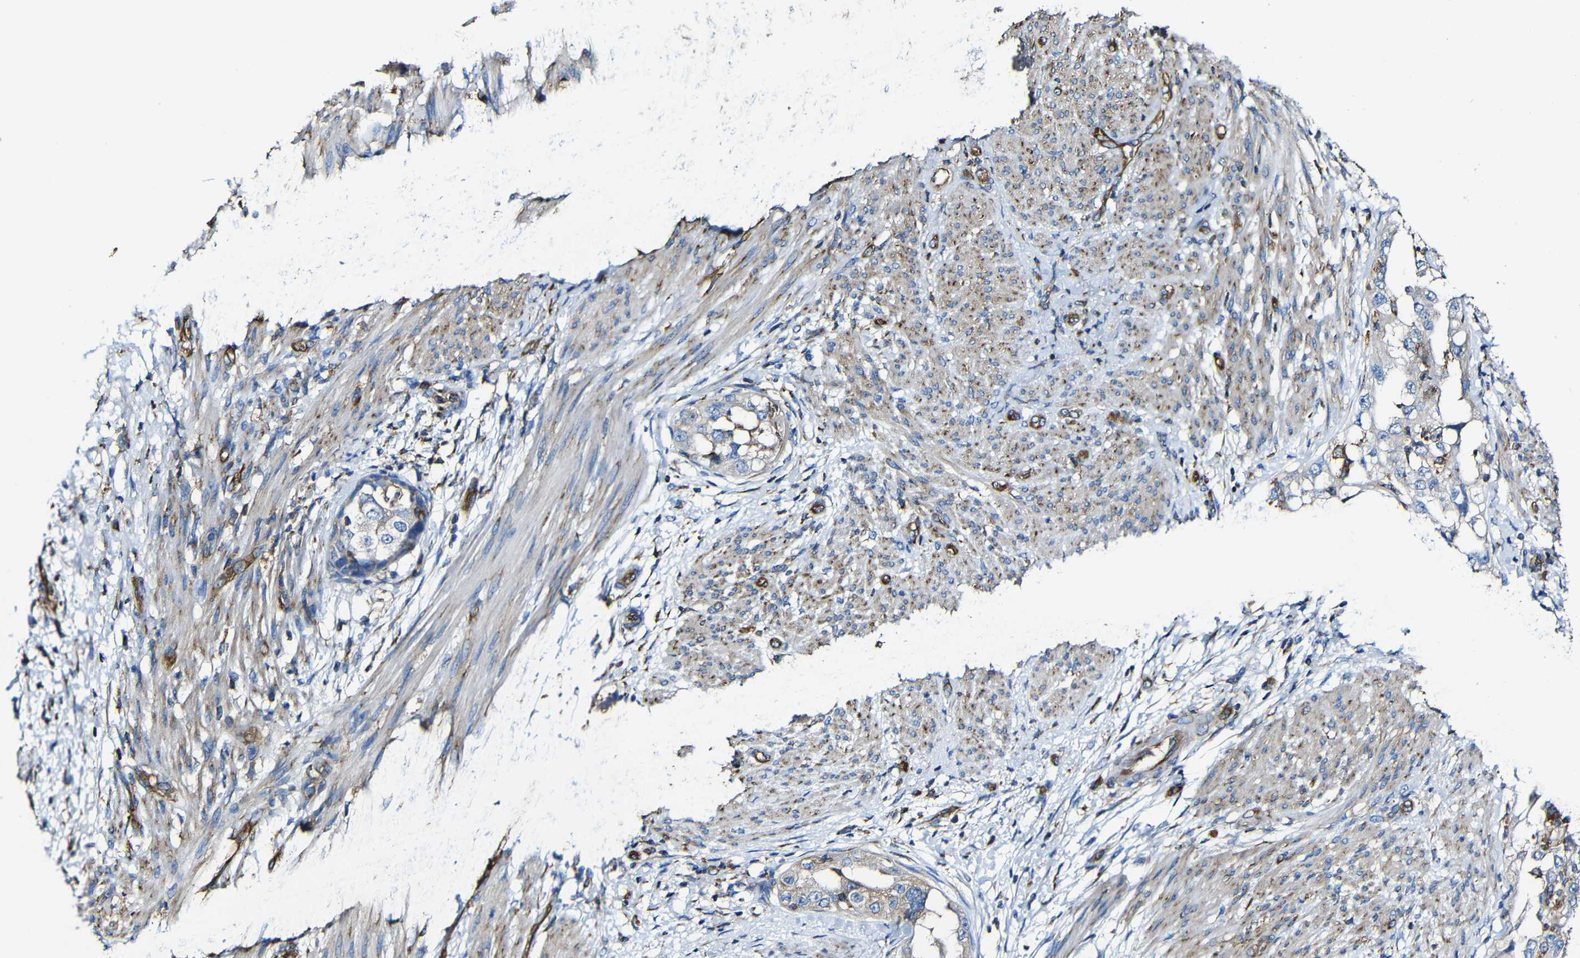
{"staining": {"intensity": "weak", "quantity": ">75%", "location": "cytoplasmic/membranous"}, "tissue": "endometrial cancer", "cell_type": "Tumor cells", "image_type": "cancer", "snomed": [{"axis": "morphology", "description": "Adenocarcinoma, NOS"}, {"axis": "topography", "description": "Endometrium"}], "caption": "DAB immunohistochemical staining of endometrial cancer demonstrates weak cytoplasmic/membranous protein staining in approximately >75% of tumor cells.", "gene": "MSN", "patient": {"sex": "female", "age": 85}}